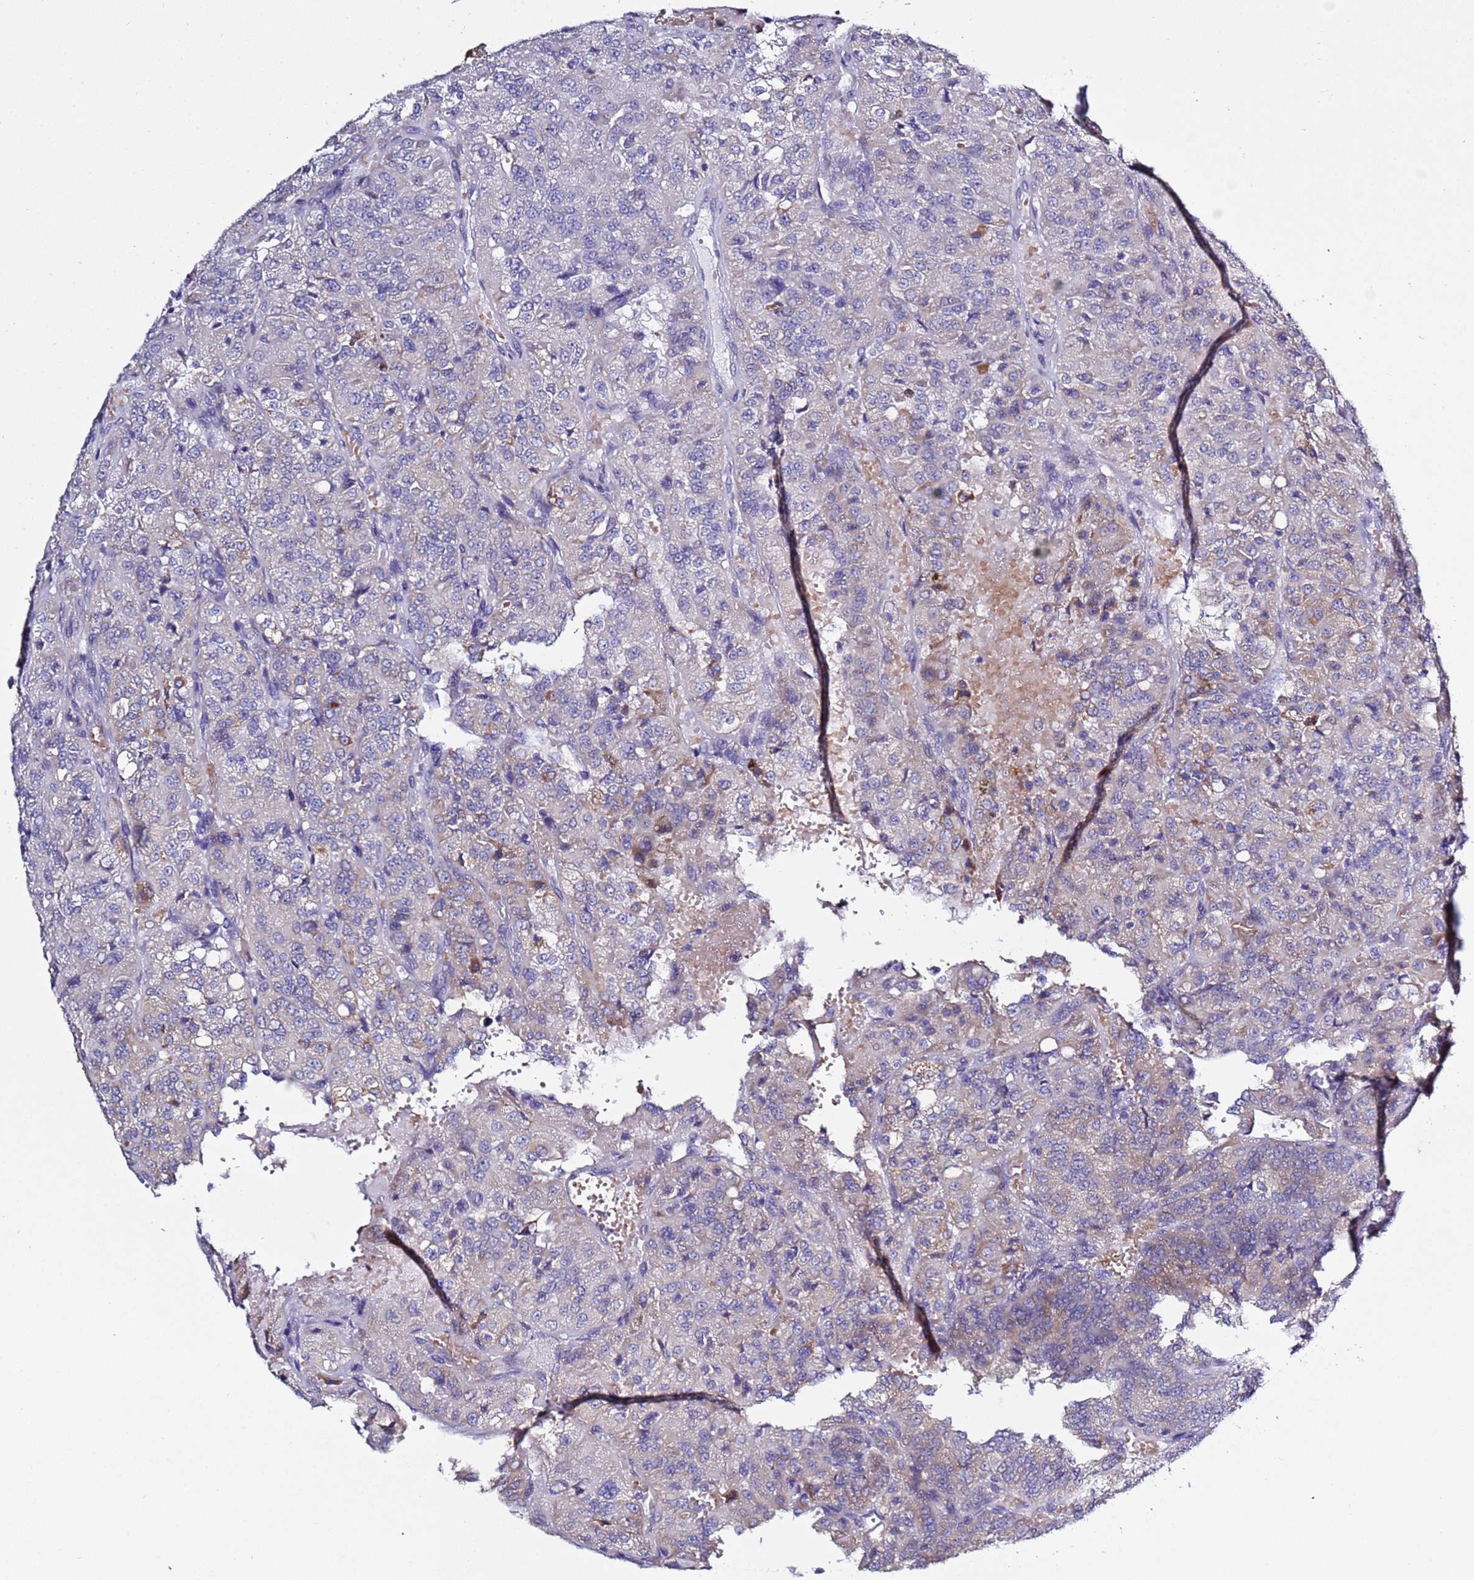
{"staining": {"intensity": "weak", "quantity": "25%-75%", "location": "cytoplasmic/membranous"}, "tissue": "renal cancer", "cell_type": "Tumor cells", "image_type": "cancer", "snomed": [{"axis": "morphology", "description": "Adenocarcinoma, NOS"}, {"axis": "topography", "description": "Kidney"}], "caption": "Protein analysis of renal cancer (adenocarcinoma) tissue shows weak cytoplasmic/membranous positivity in about 25%-75% of tumor cells. (DAB (3,3'-diaminobenzidine) IHC, brown staining for protein, blue staining for nuclei).", "gene": "ABHD17B", "patient": {"sex": "female", "age": 63}}